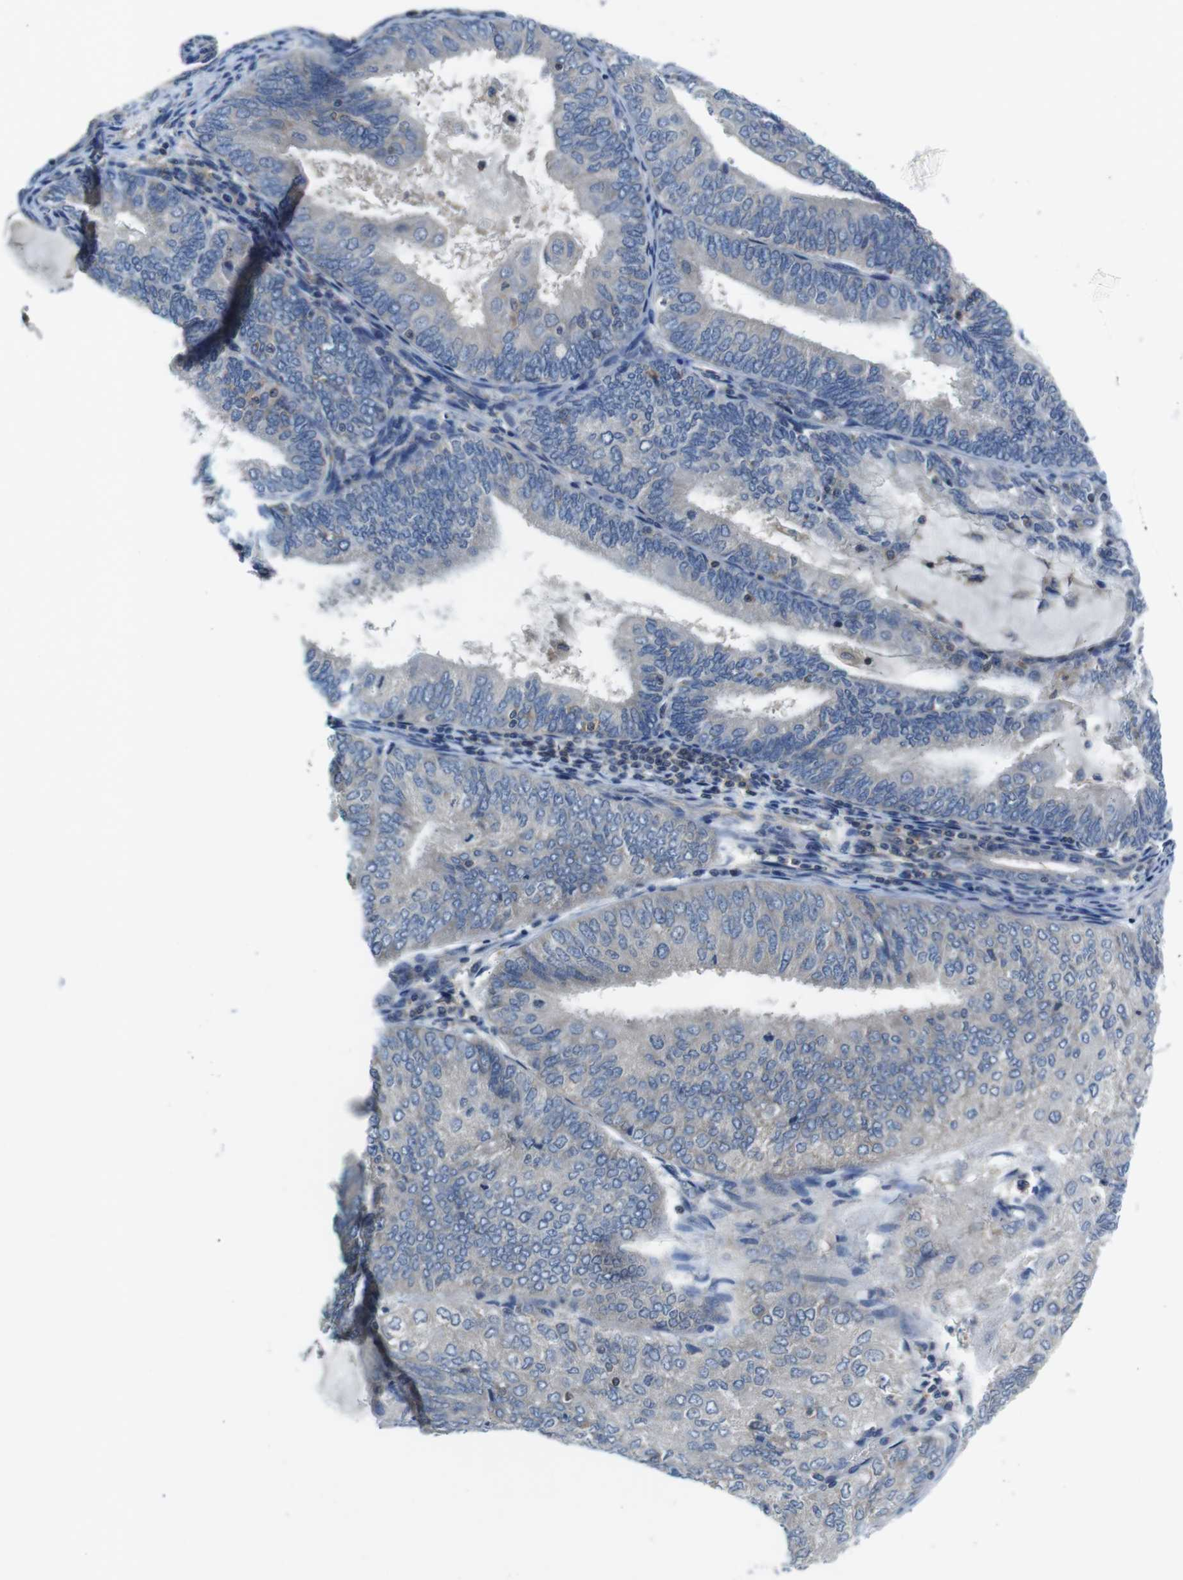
{"staining": {"intensity": "negative", "quantity": "none", "location": "none"}, "tissue": "endometrial cancer", "cell_type": "Tumor cells", "image_type": "cancer", "snomed": [{"axis": "morphology", "description": "Adenocarcinoma, NOS"}, {"axis": "topography", "description": "Endometrium"}], "caption": "IHC micrograph of human endometrial cancer (adenocarcinoma) stained for a protein (brown), which displays no expression in tumor cells. (DAB (3,3'-diaminobenzidine) immunohistochemistry with hematoxylin counter stain).", "gene": "PIK3CD", "patient": {"sex": "female", "age": 81}}